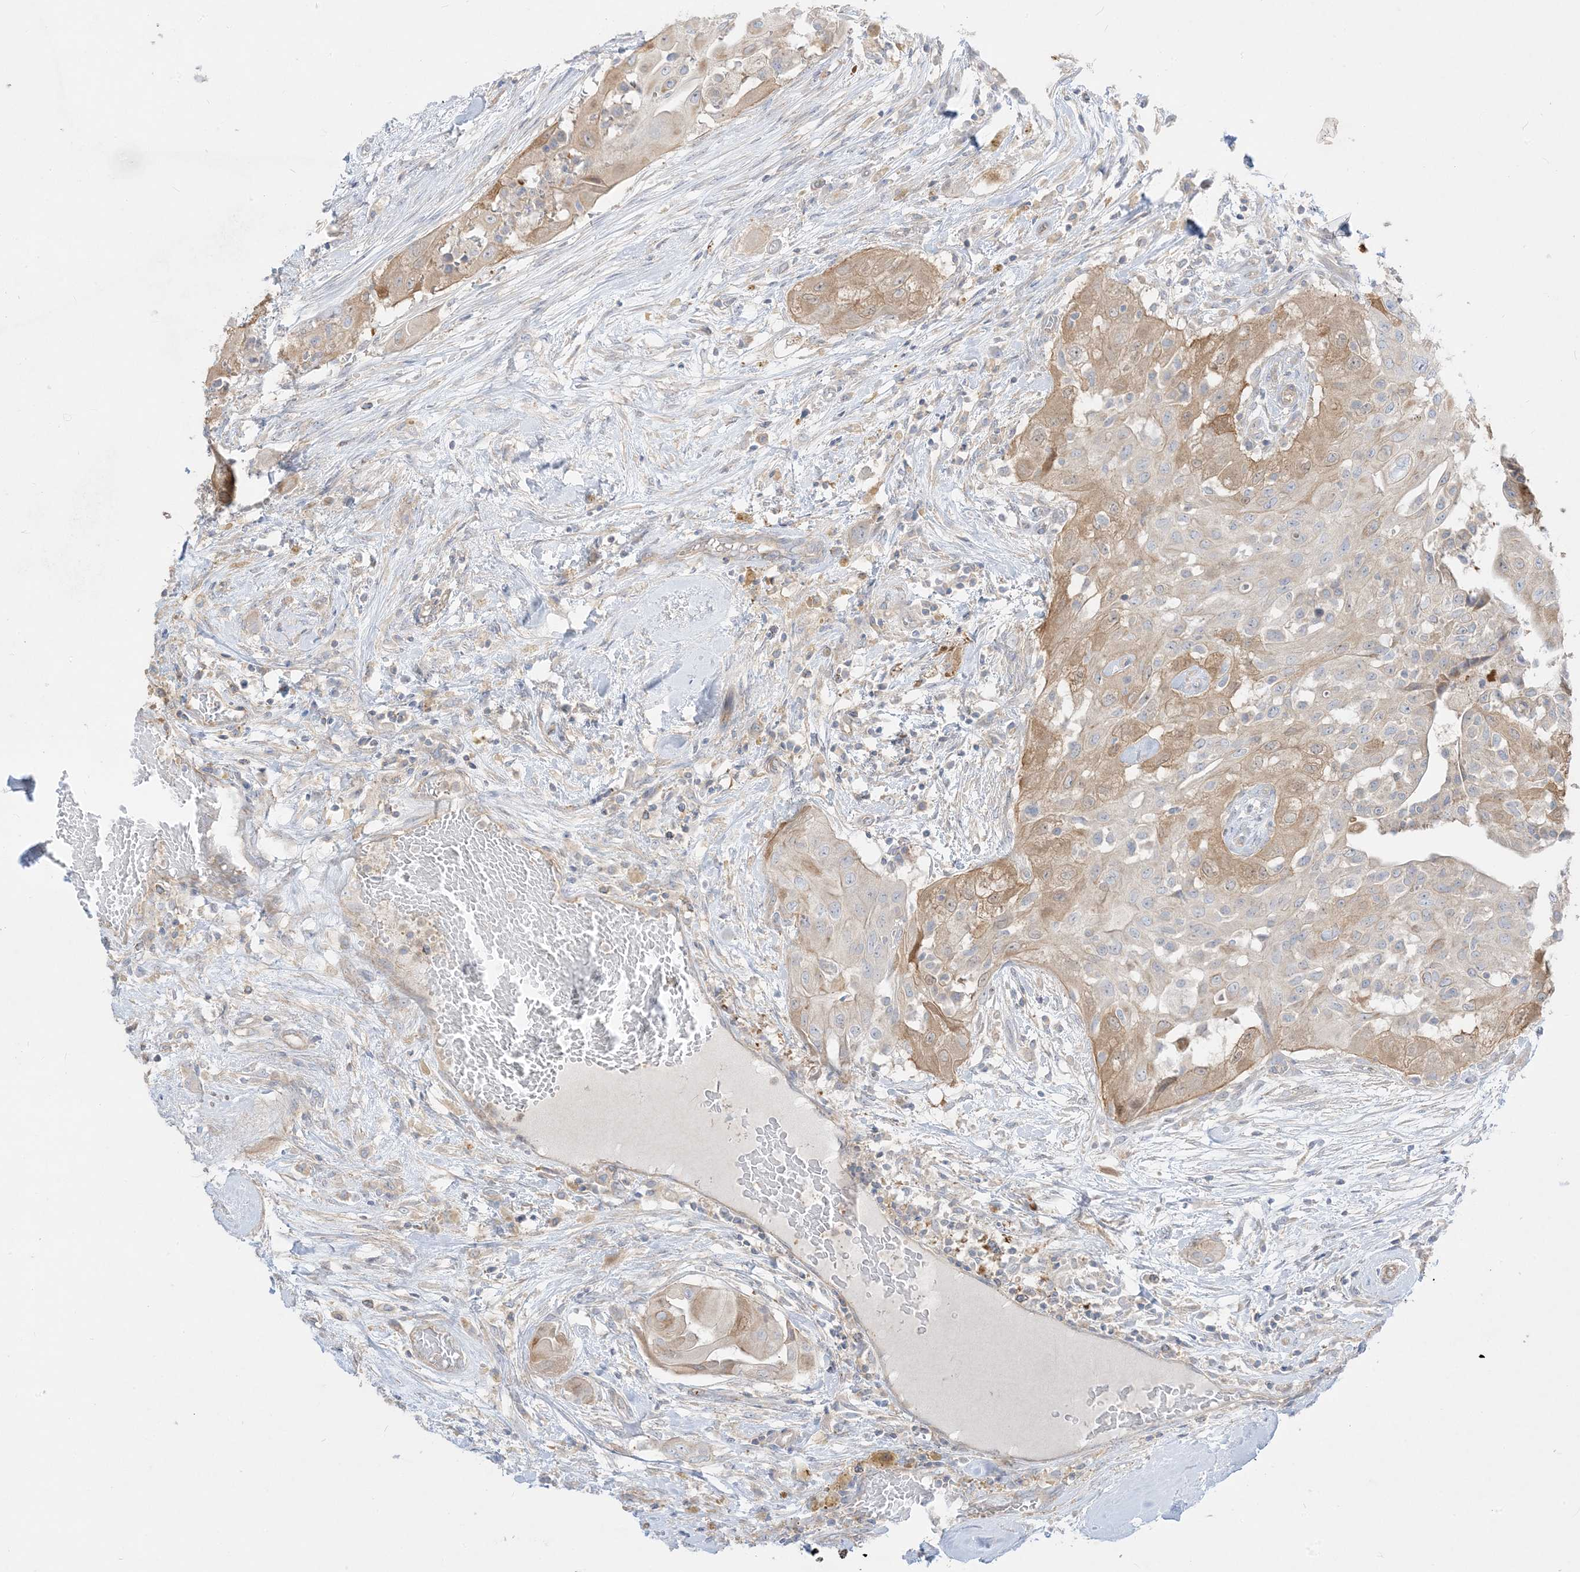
{"staining": {"intensity": "moderate", "quantity": "<25%", "location": "cytoplasmic/membranous"}, "tissue": "thyroid cancer", "cell_type": "Tumor cells", "image_type": "cancer", "snomed": [{"axis": "morphology", "description": "Papillary adenocarcinoma, NOS"}, {"axis": "topography", "description": "Thyroid gland"}], "caption": "High-power microscopy captured an immunohistochemistry photomicrograph of thyroid papillary adenocarcinoma, revealing moderate cytoplasmic/membranous expression in about <25% of tumor cells. (IHC, brightfield microscopy, high magnification).", "gene": "ARHGEF9", "patient": {"sex": "female", "age": 59}}